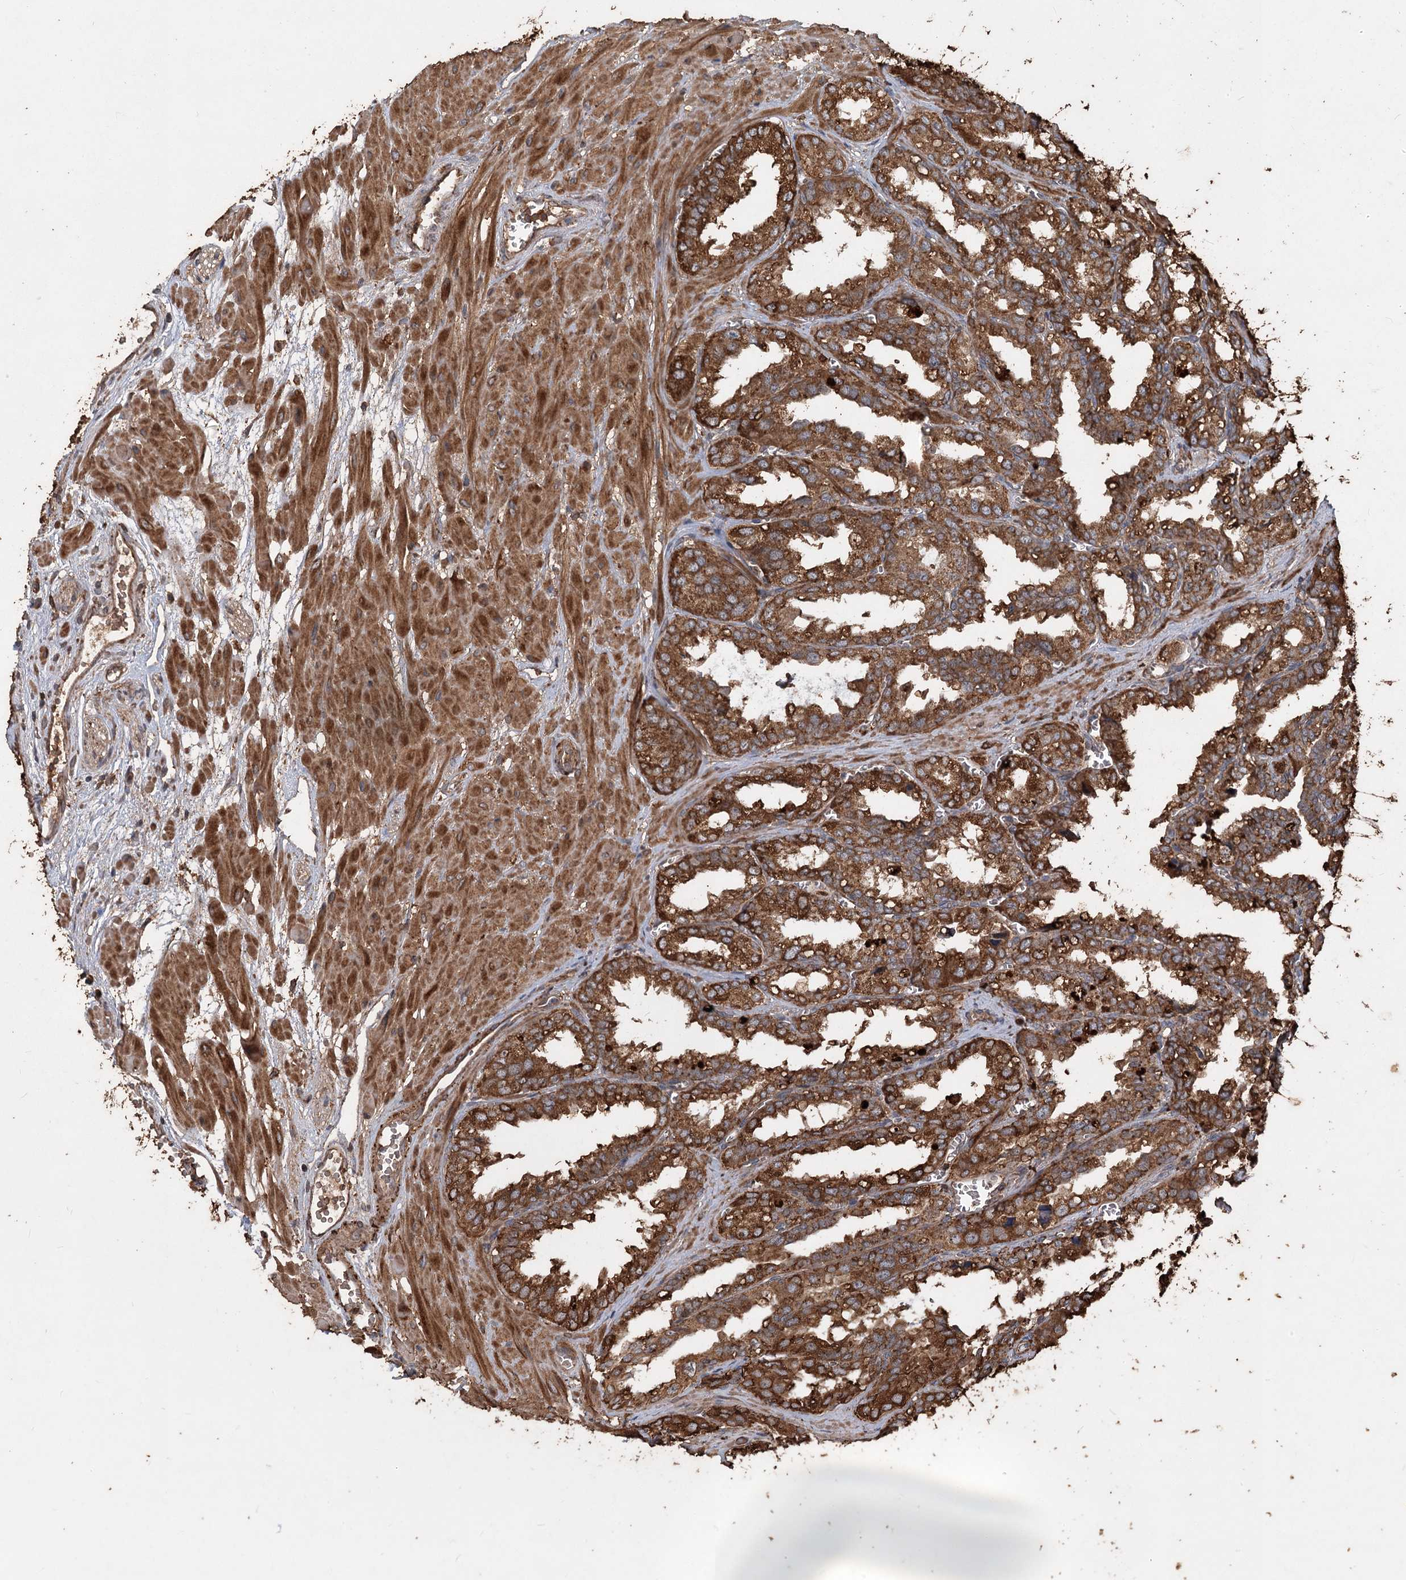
{"staining": {"intensity": "strong", "quantity": ">75%", "location": "cytoplasmic/membranous"}, "tissue": "seminal vesicle", "cell_type": "Glandular cells", "image_type": "normal", "snomed": [{"axis": "morphology", "description": "Normal tissue, NOS"}, {"axis": "topography", "description": "Prostate"}, {"axis": "topography", "description": "Seminal veicle"}], "caption": "The image exhibits a brown stain indicating the presence of a protein in the cytoplasmic/membranous of glandular cells in seminal vesicle. (Brightfield microscopy of DAB IHC at high magnification).", "gene": "PIK3C2A", "patient": {"sex": "male", "age": 51}}